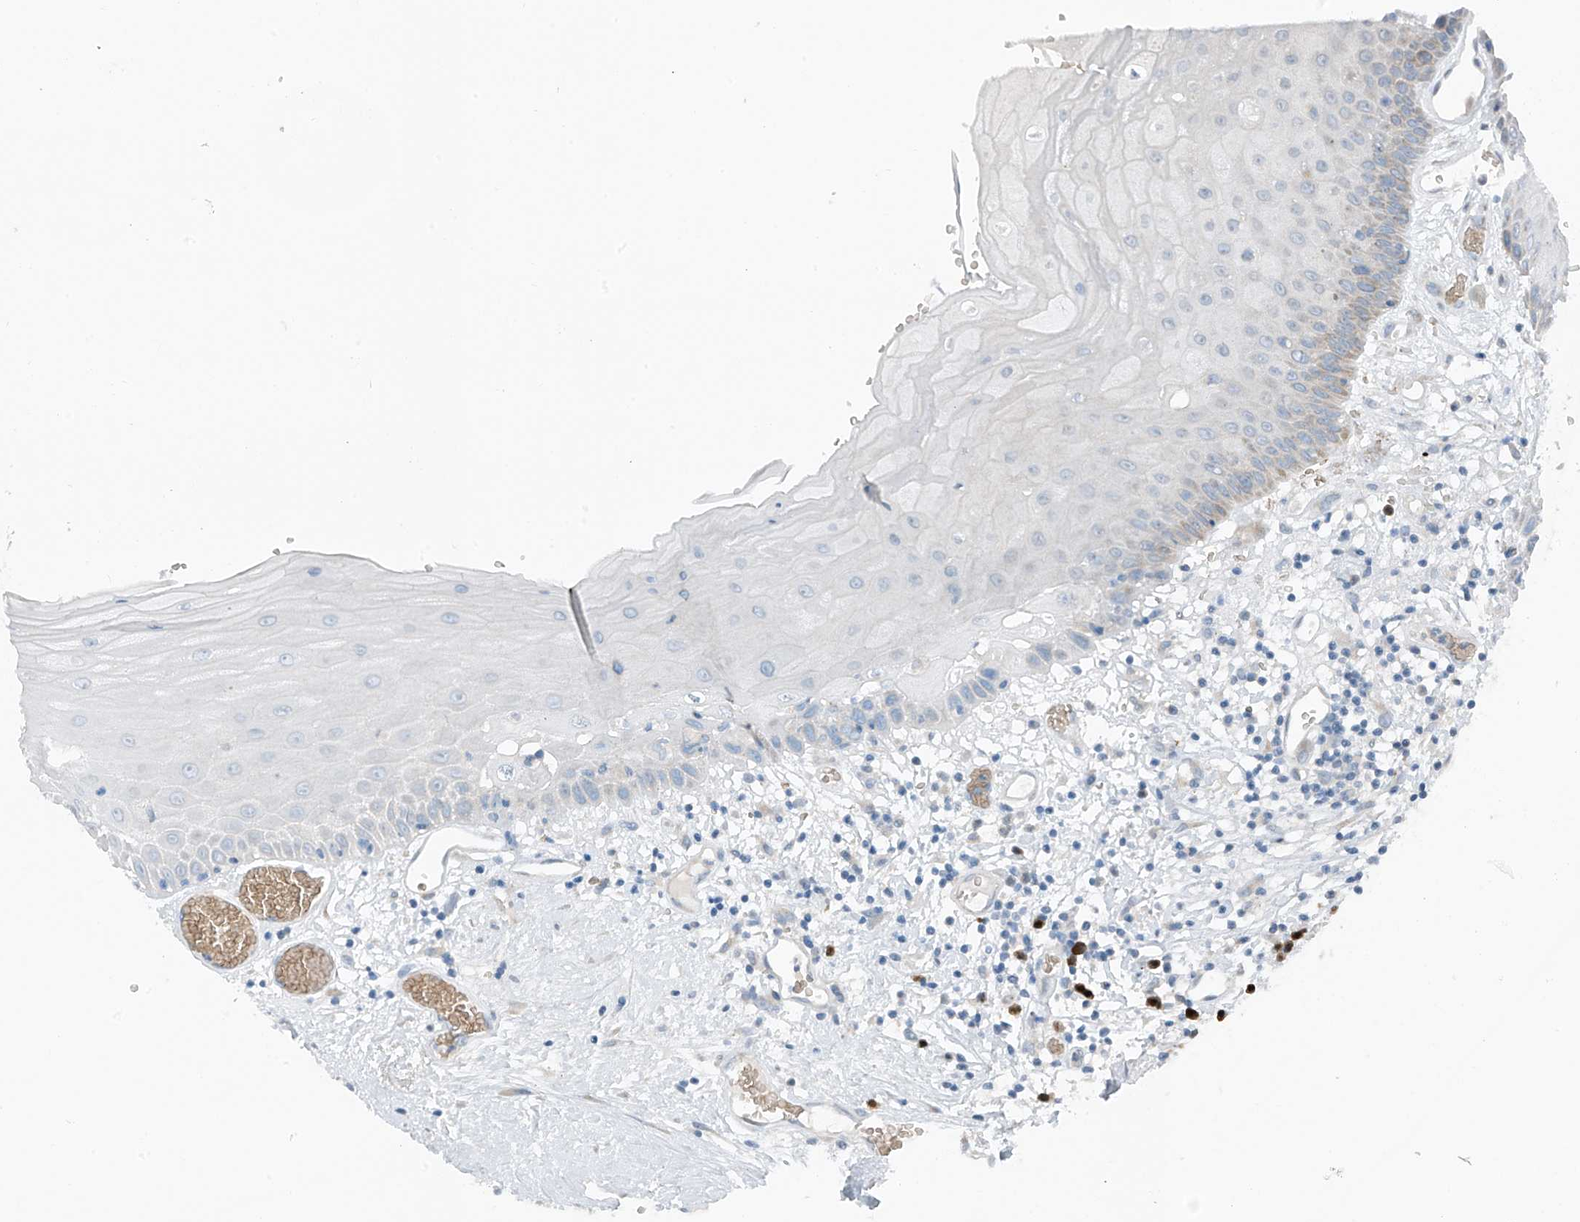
{"staining": {"intensity": "negative", "quantity": "none", "location": "none"}, "tissue": "oral mucosa", "cell_type": "Squamous epithelial cells", "image_type": "normal", "snomed": [{"axis": "morphology", "description": "Normal tissue, NOS"}, {"axis": "topography", "description": "Oral tissue"}], "caption": "High magnification brightfield microscopy of unremarkable oral mucosa stained with DAB (3,3'-diaminobenzidine) (brown) and counterstained with hematoxylin (blue): squamous epithelial cells show no significant staining. (Immunohistochemistry, brightfield microscopy, high magnification).", "gene": "SLC12A6", "patient": {"sex": "female", "age": 76}}